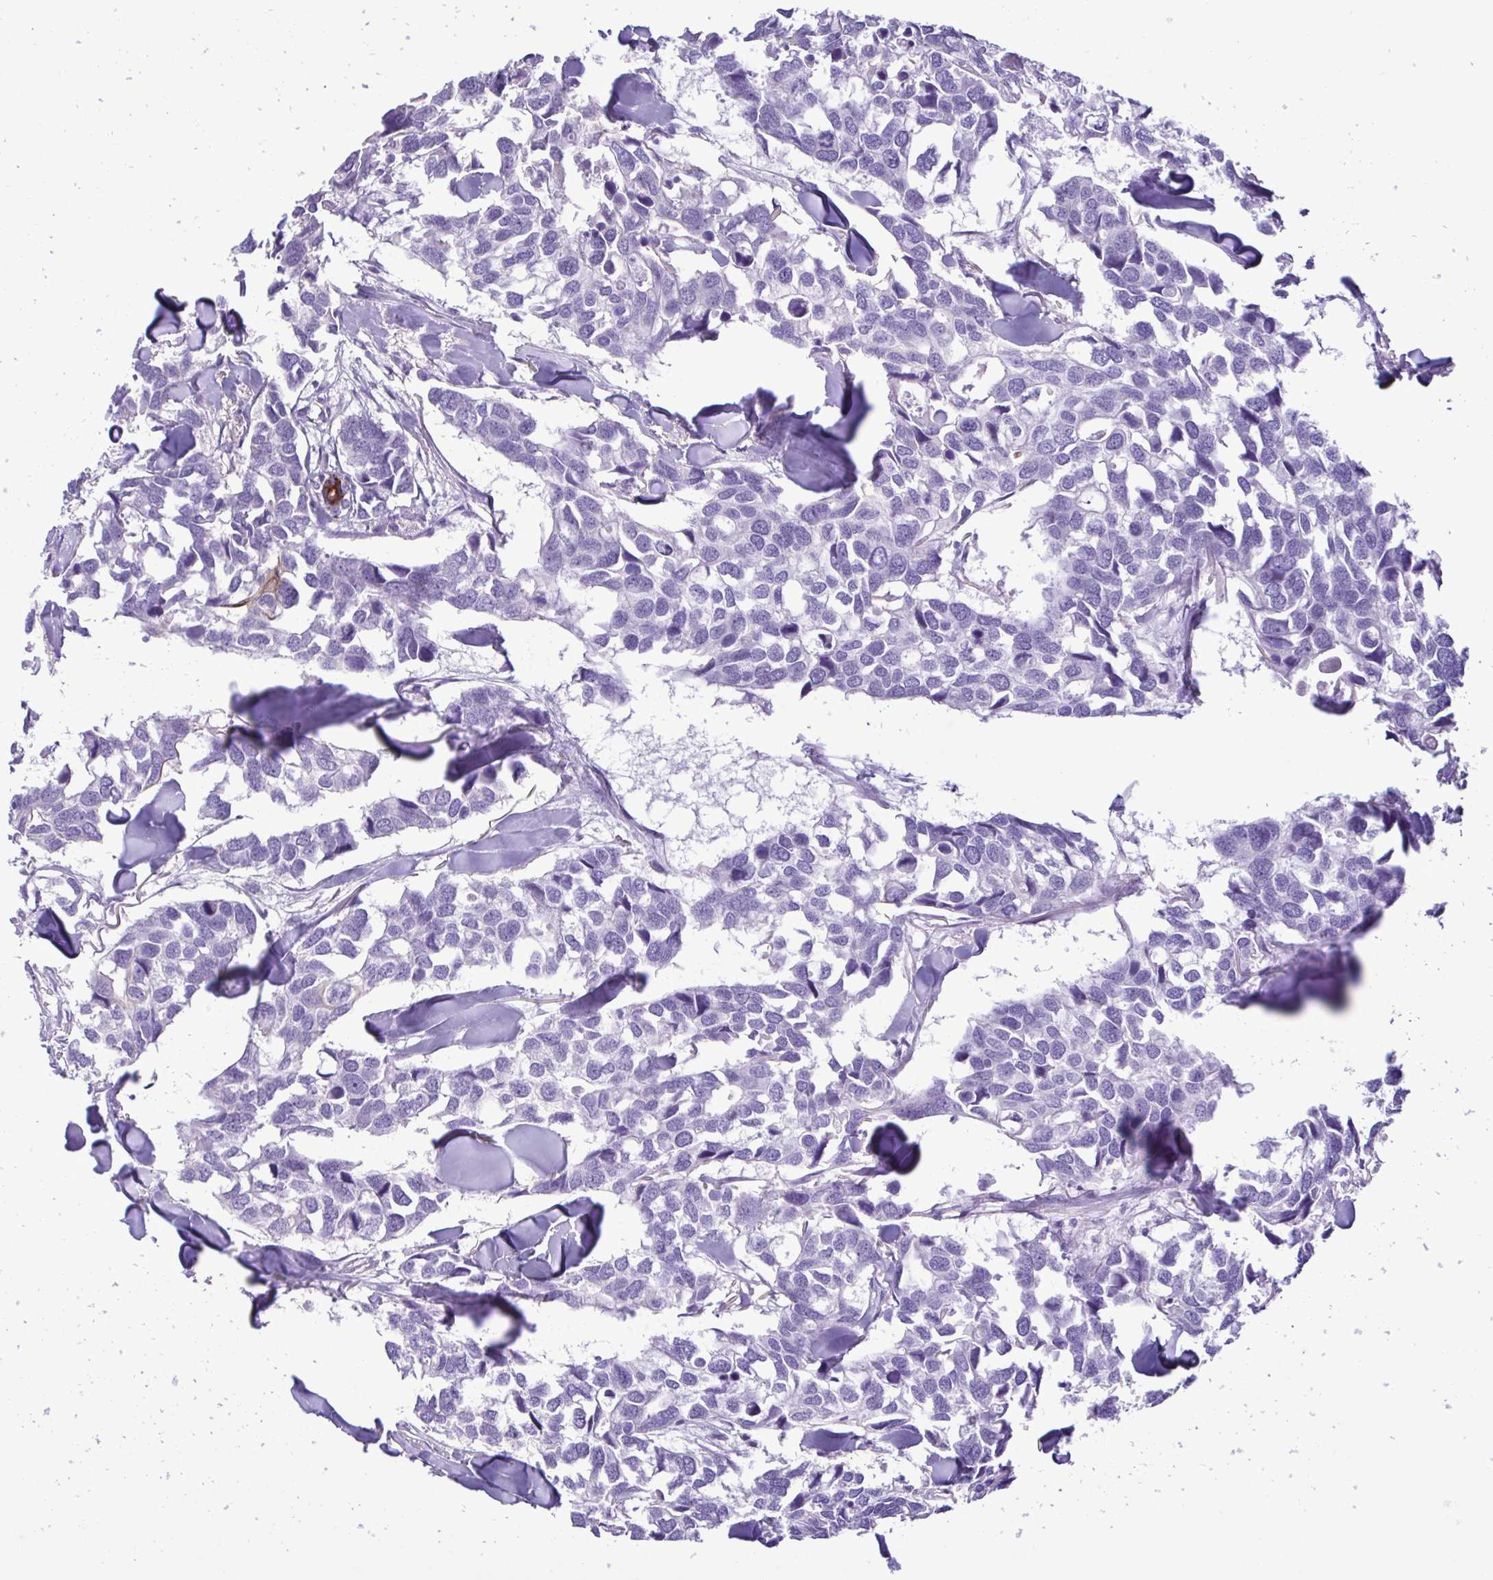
{"staining": {"intensity": "negative", "quantity": "none", "location": "none"}, "tissue": "breast cancer", "cell_type": "Tumor cells", "image_type": "cancer", "snomed": [{"axis": "morphology", "description": "Duct carcinoma"}, {"axis": "topography", "description": "Breast"}], "caption": "Breast cancer stained for a protein using IHC reveals no positivity tumor cells.", "gene": "PLA2G4E", "patient": {"sex": "female", "age": 83}}